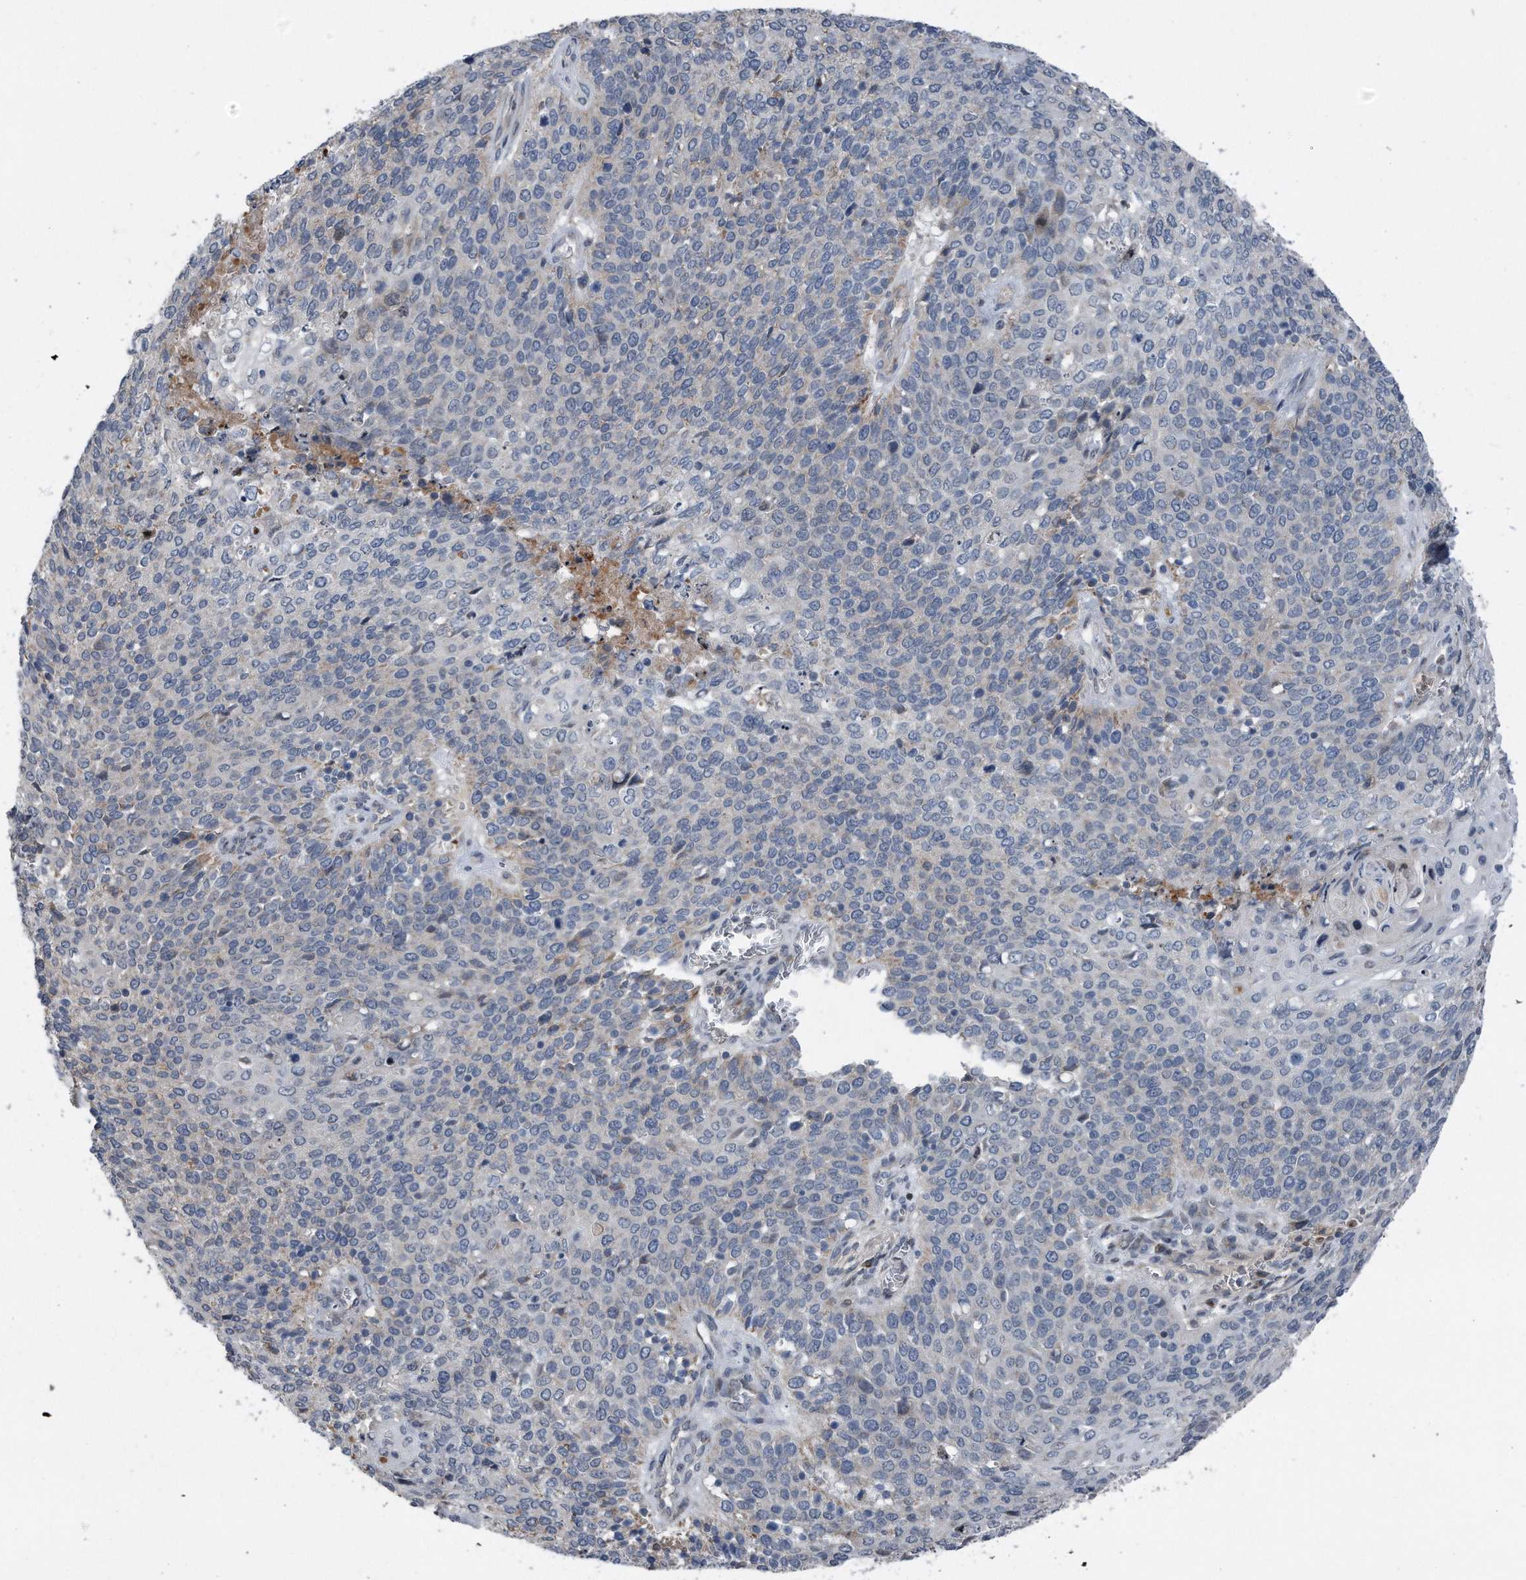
{"staining": {"intensity": "negative", "quantity": "none", "location": "none"}, "tissue": "cervical cancer", "cell_type": "Tumor cells", "image_type": "cancer", "snomed": [{"axis": "morphology", "description": "Squamous cell carcinoma, NOS"}, {"axis": "topography", "description": "Cervix"}], "caption": "This photomicrograph is of cervical cancer (squamous cell carcinoma) stained with IHC to label a protein in brown with the nuclei are counter-stained blue. There is no expression in tumor cells.", "gene": "DST", "patient": {"sex": "female", "age": 39}}